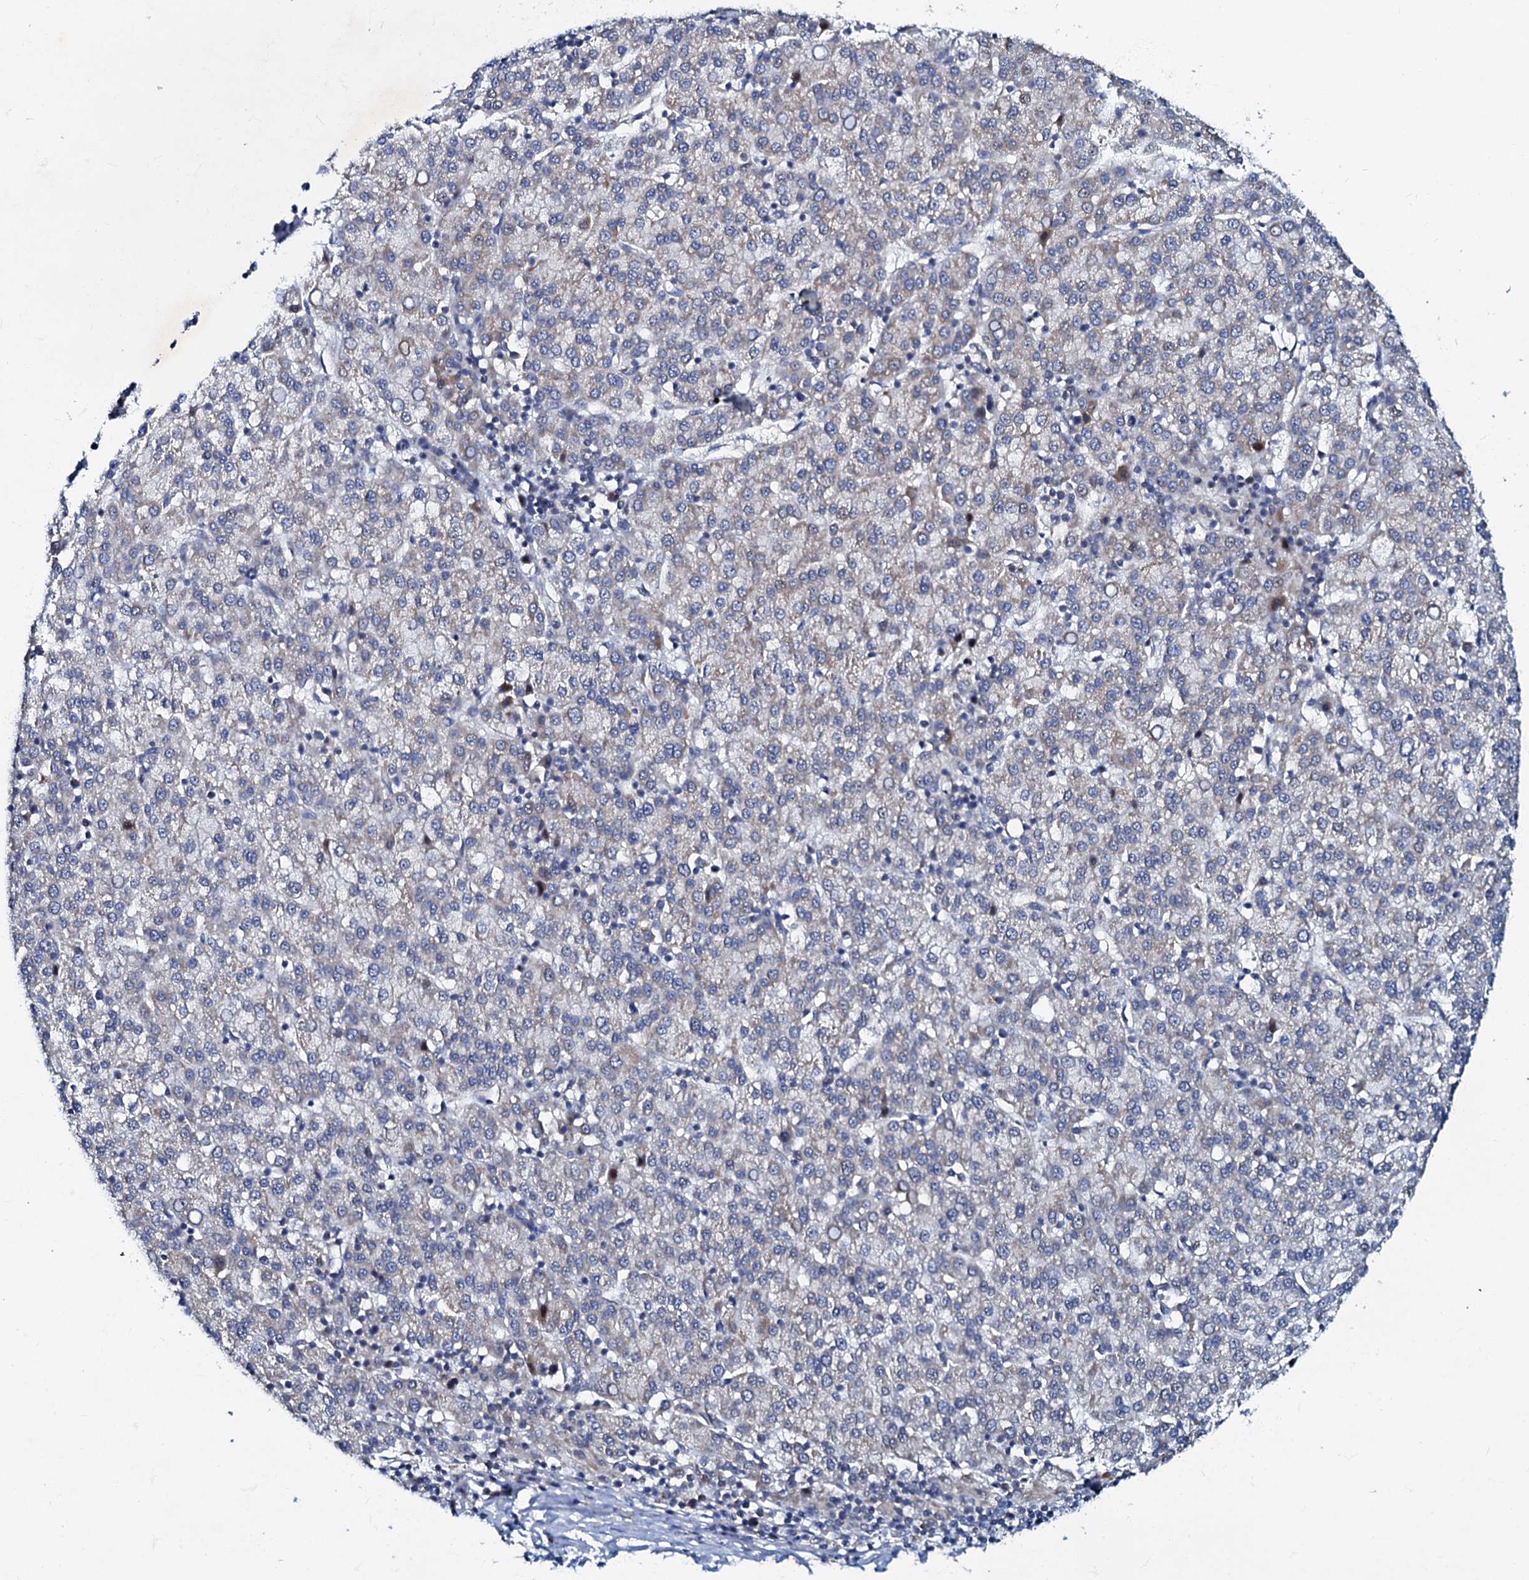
{"staining": {"intensity": "weak", "quantity": "<25%", "location": "cytoplasmic/membranous"}, "tissue": "liver cancer", "cell_type": "Tumor cells", "image_type": "cancer", "snomed": [{"axis": "morphology", "description": "Carcinoma, Hepatocellular, NOS"}, {"axis": "topography", "description": "Liver"}], "caption": "Photomicrograph shows no significant protein staining in tumor cells of hepatocellular carcinoma (liver).", "gene": "MRPL51", "patient": {"sex": "female", "age": 58}}